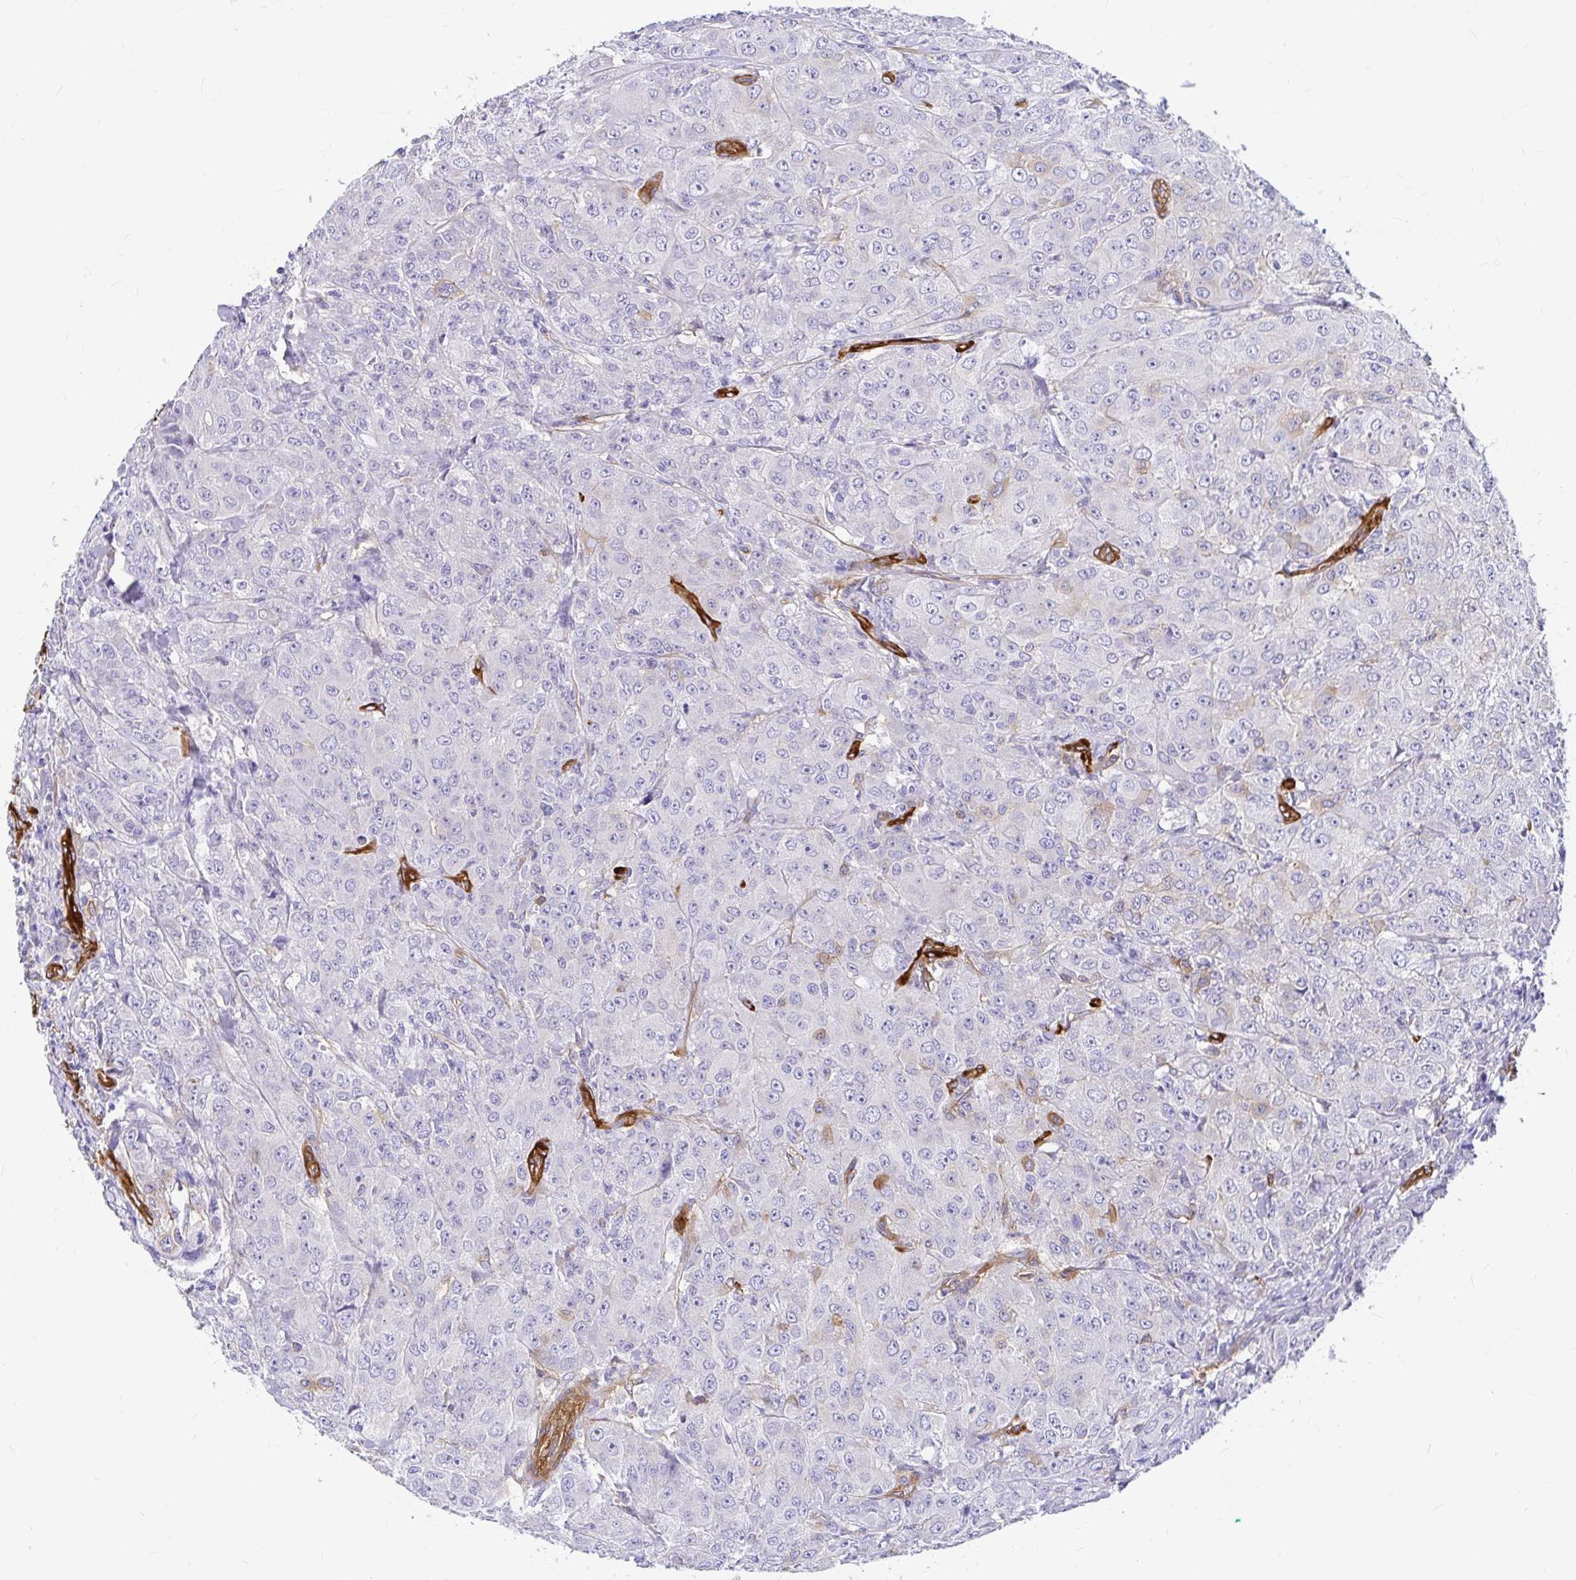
{"staining": {"intensity": "negative", "quantity": "none", "location": "none"}, "tissue": "breast cancer", "cell_type": "Tumor cells", "image_type": "cancer", "snomed": [{"axis": "morphology", "description": "Normal tissue, NOS"}, {"axis": "morphology", "description": "Duct carcinoma"}, {"axis": "topography", "description": "Breast"}], "caption": "Breast cancer was stained to show a protein in brown. There is no significant expression in tumor cells. (IHC, brightfield microscopy, high magnification).", "gene": "MYO1B", "patient": {"sex": "female", "age": 43}}